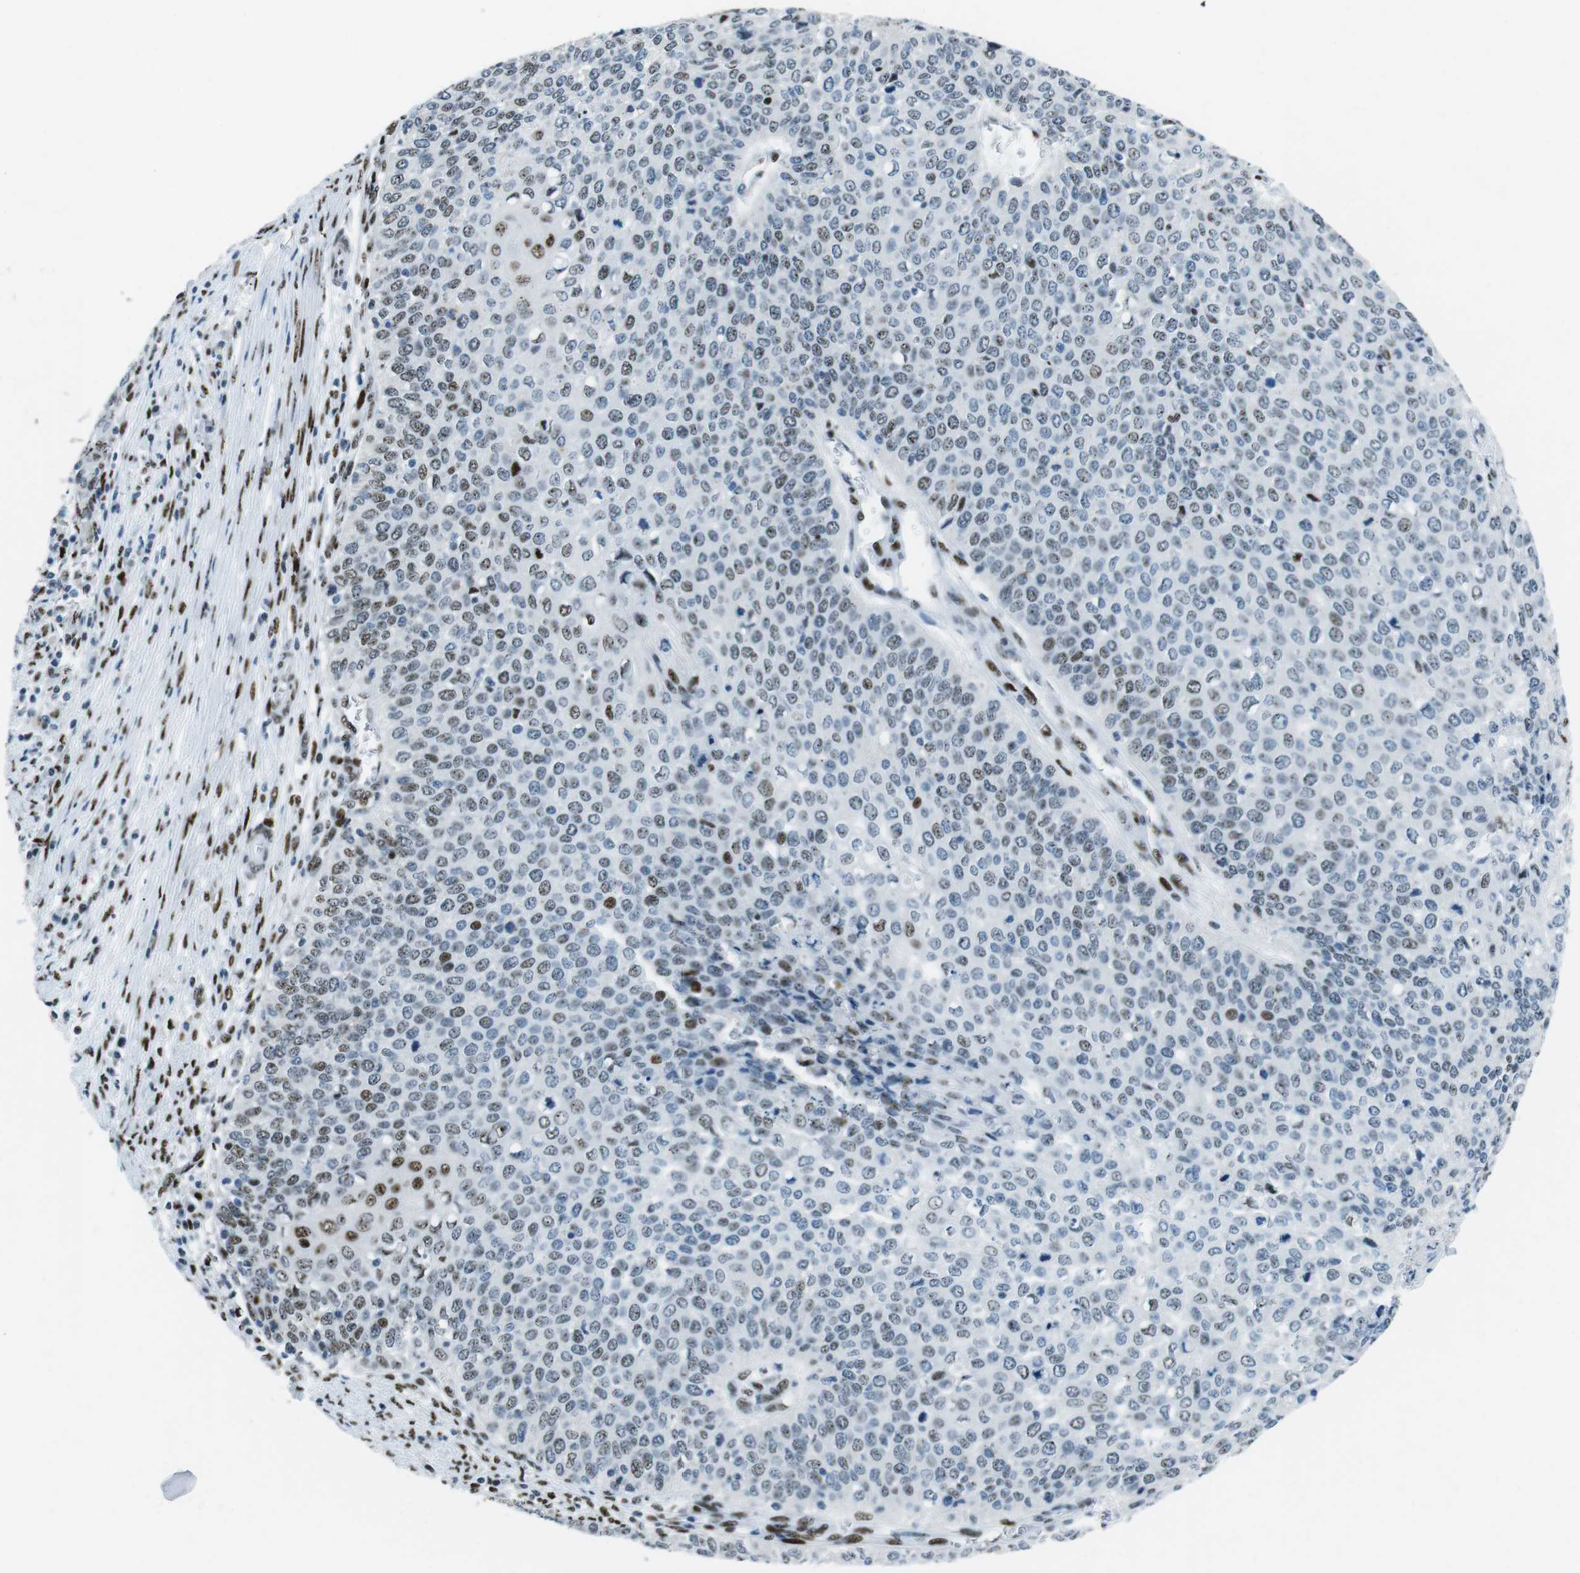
{"staining": {"intensity": "moderate", "quantity": "25%-75%", "location": "nuclear"}, "tissue": "cervical cancer", "cell_type": "Tumor cells", "image_type": "cancer", "snomed": [{"axis": "morphology", "description": "Squamous cell carcinoma, NOS"}, {"axis": "topography", "description": "Cervix"}], "caption": "A photomicrograph of human cervical squamous cell carcinoma stained for a protein exhibits moderate nuclear brown staining in tumor cells.", "gene": "PML", "patient": {"sex": "female", "age": 39}}